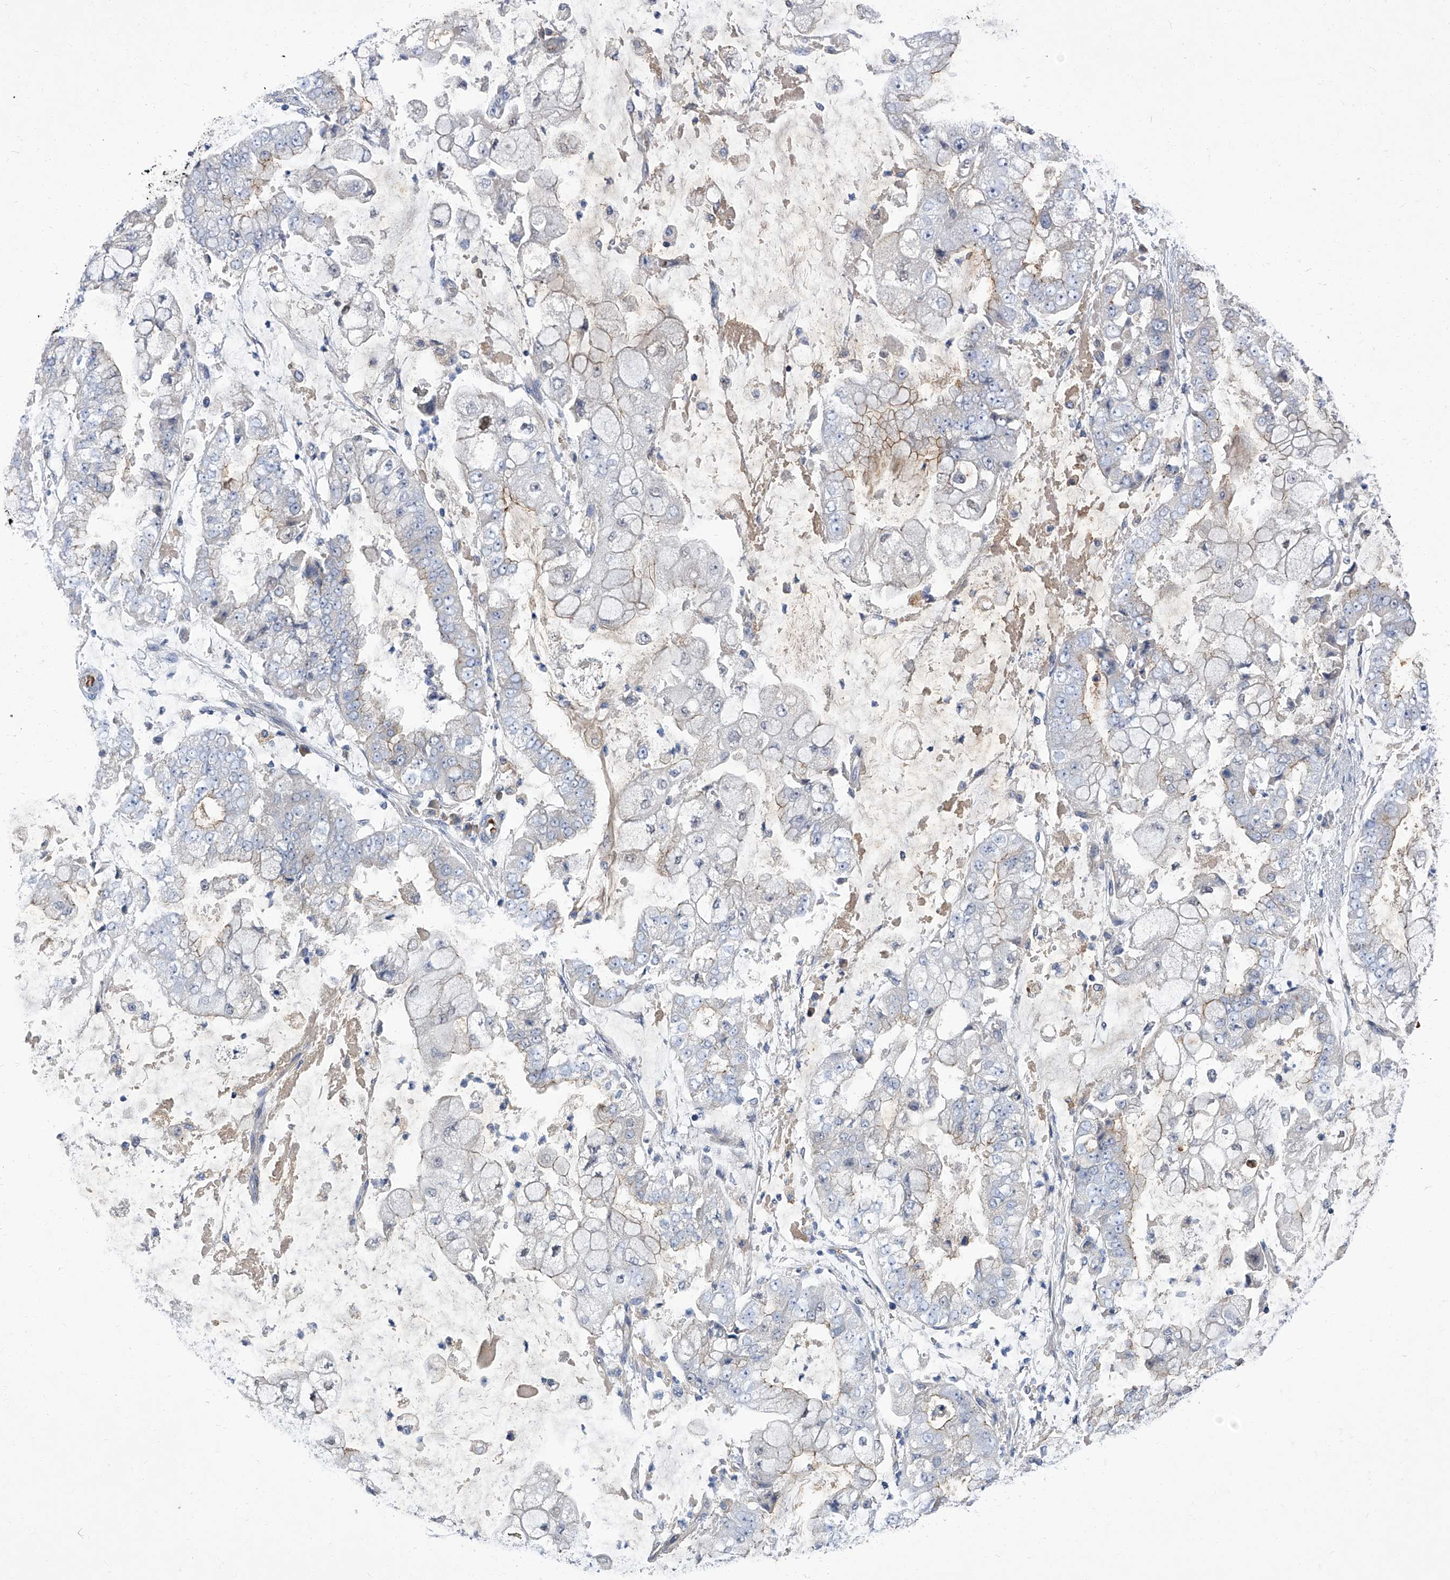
{"staining": {"intensity": "weak", "quantity": "<25%", "location": "cytoplasmic/membranous"}, "tissue": "stomach cancer", "cell_type": "Tumor cells", "image_type": "cancer", "snomed": [{"axis": "morphology", "description": "Adenocarcinoma, NOS"}, {"axis": "topography", "description": "Stomach"}], "caption": "Stomach cancer (adenocarcinoma) was stained to show a protein in brown. There is no significant positivity in tumor cells.", "gene": "PARD3", "patient": {"sex": "male", "age": 76}}